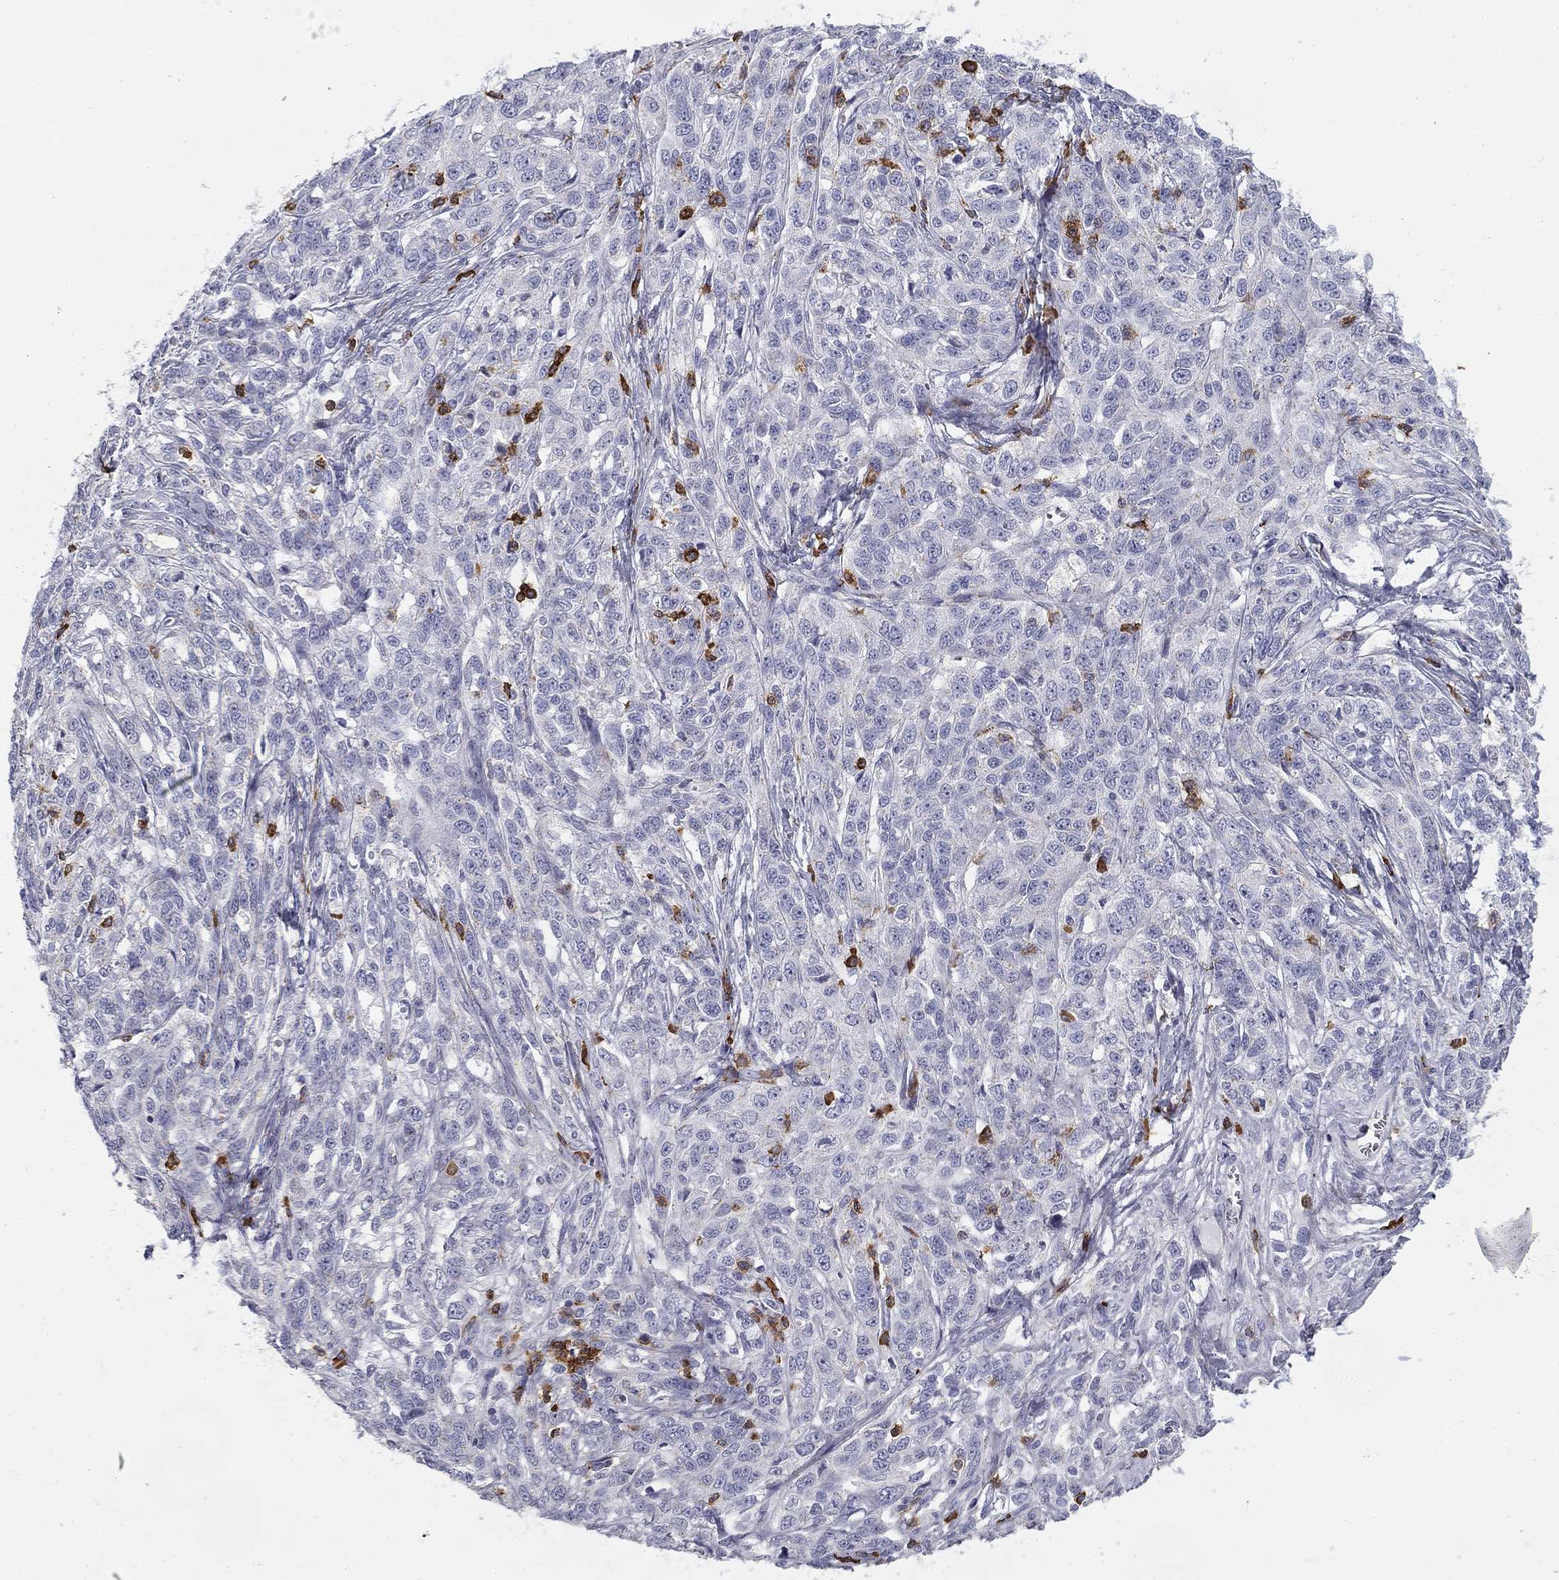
{"staining": {"intensity": "negative", "quantity": "none", "location": "none"}, "tissue": "ovarian cancer", "cell_type": "Tumor cells", "image_type": "cancer", "snomed": [{"axis": "morphology", "description": "Cystadenocarcinoma, serous, NOS"}, {"axis": "topography", "description": "Ovary"}], "caption": "This is a image of immunohistochemistry (IHC) staining of serous cystadenocarcinoma (ovarian), which shows no staining in tumor cells. (DAB (3,3'-diaminobenzidine) immunohistochemistry, high magnification).", "gene": "TRAT1", "patient": {"sex": "female", "age": 71}}